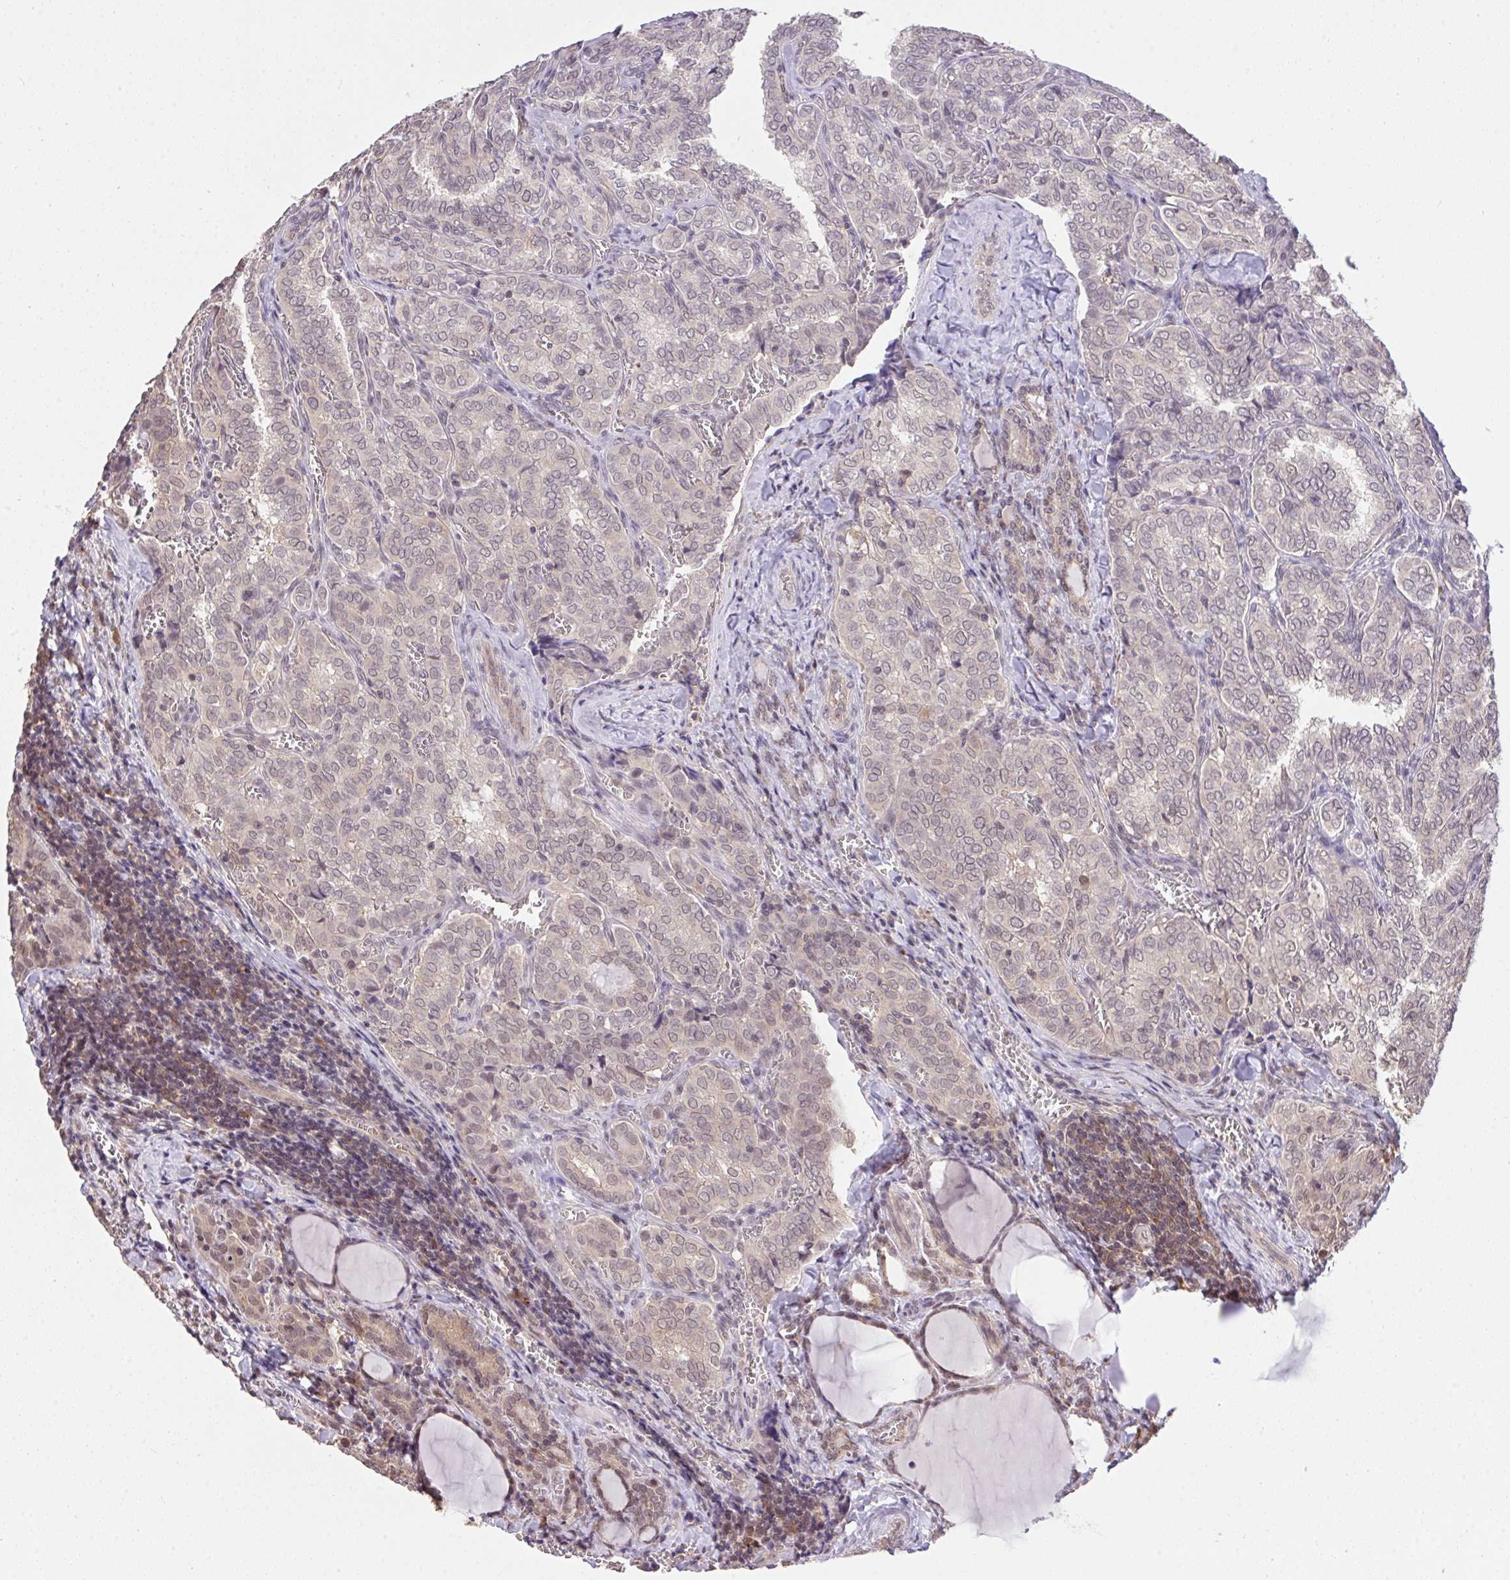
{"staining": {"intensity": "weak", "quantity": "<25%", "location": "nuclear"}, "tissue": "thyroid cancer", "cell_type": "Tumor cells", "image_type": "cancer", "snomed": [{"axis": "morphology", "description": "Papillary adenocarcinoma, NOS"}, {"axis": "topography", "description": "Thyroid gland"}], "caption": "Tumor cells show no significant protein expression in thyroid cancer.", "gene": "C12orf57", "patient": {"sex": "female", "age": 30}}